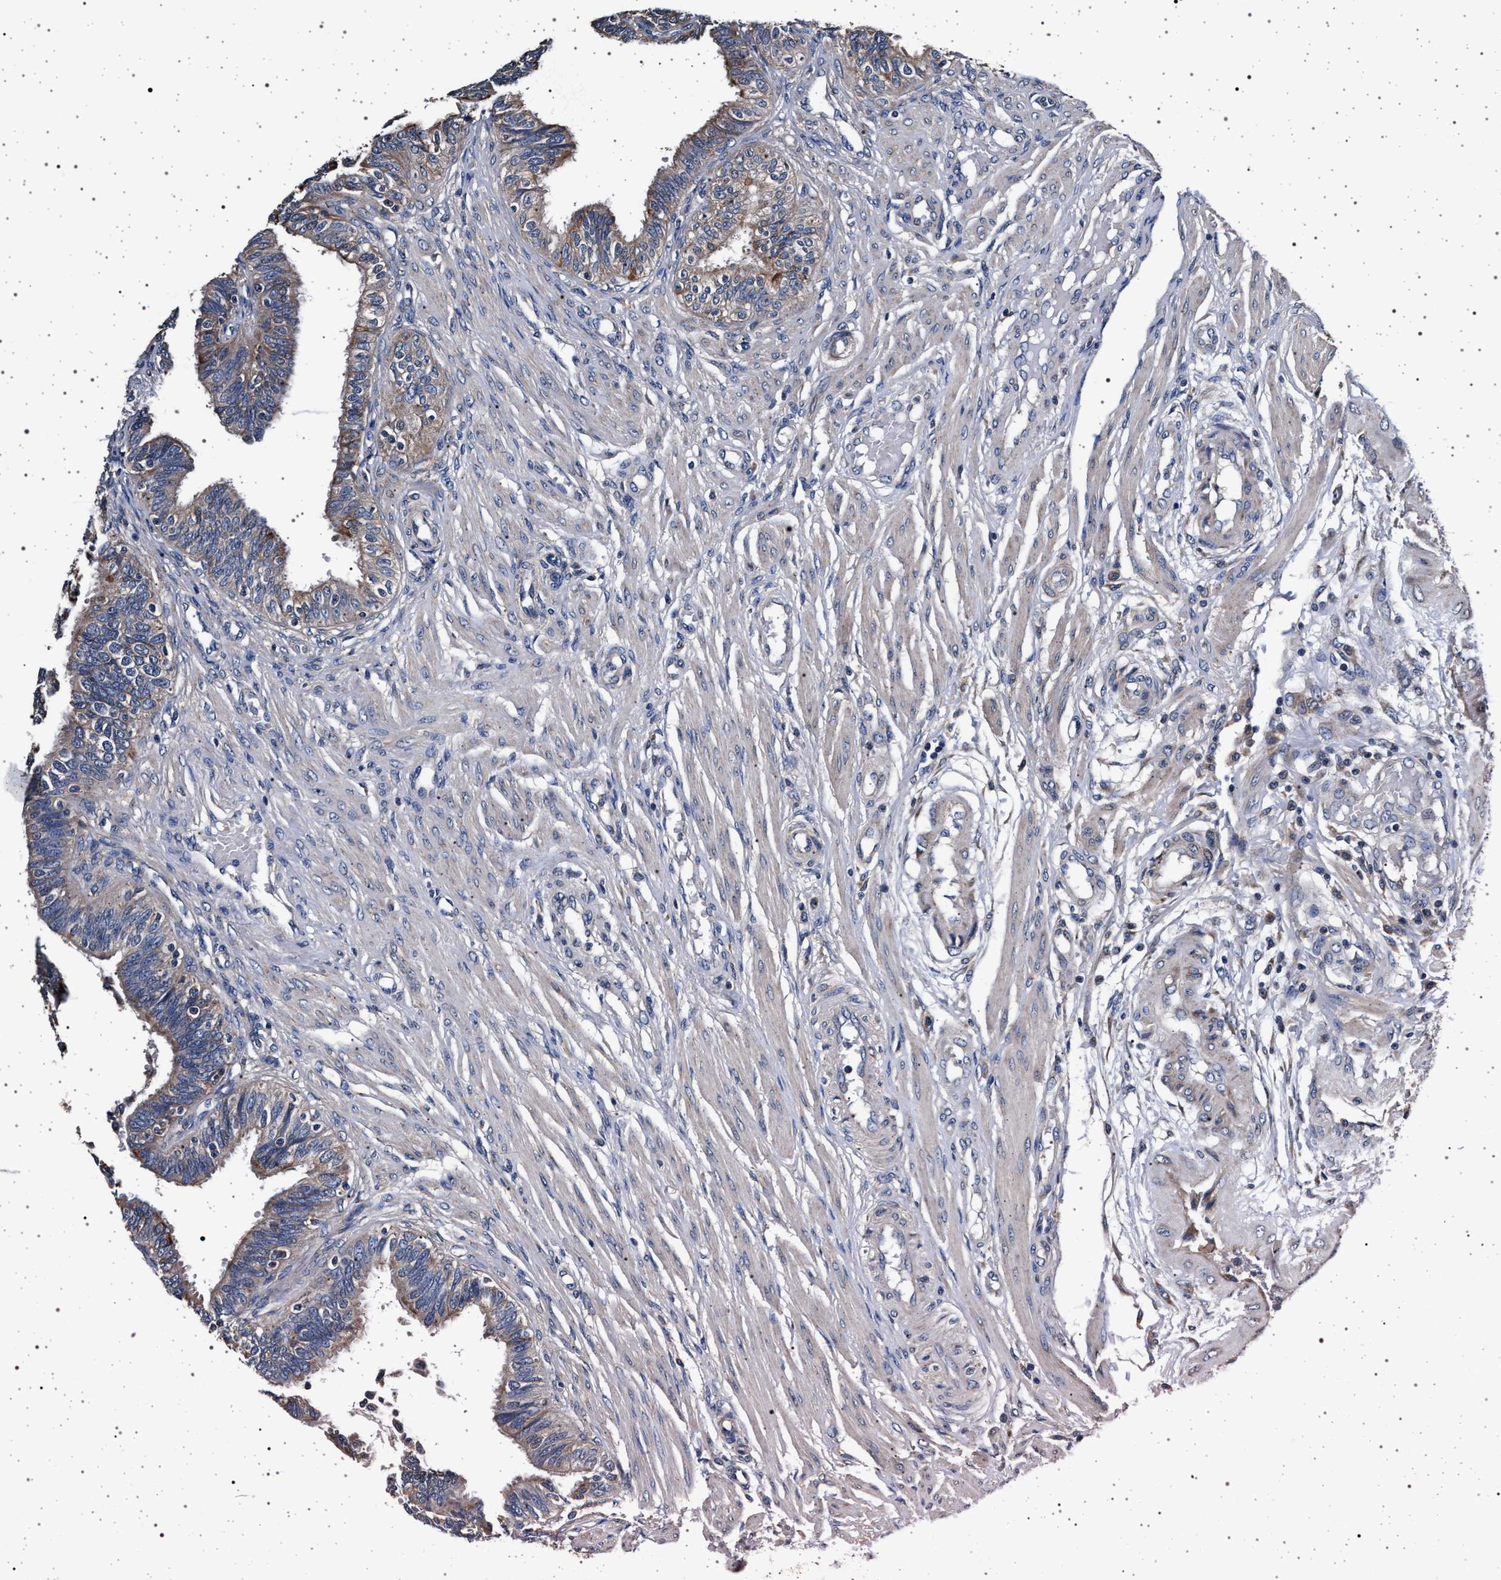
{"staining": {"intensity": "weak", "quantity": ">75%", "location": "cytoplasmic/membranous"}, "tissue": "fallopian tube", "cell_type": "Glandular cells", "image_type": "normal", "snomed": [{"axis": "morphology", "description": "Normal tissue, NOS"}, {"axis": "topography", "description": "Fallopian tube"}, {"axis": "topography", "description": "Placenta"}], "caption": "Immunohistochemistry micrograph of unremarkable fallopian tube: human fallopian tube stained using IHC exhibits low levels of weak protein expression localized specifically in the cytoplasmic/membranous of glandular cells, appearing as a cytoplasmic/membranous brown color.", "gene": "MAP3K2", "patient": {"sex": "female", "age": 34}}